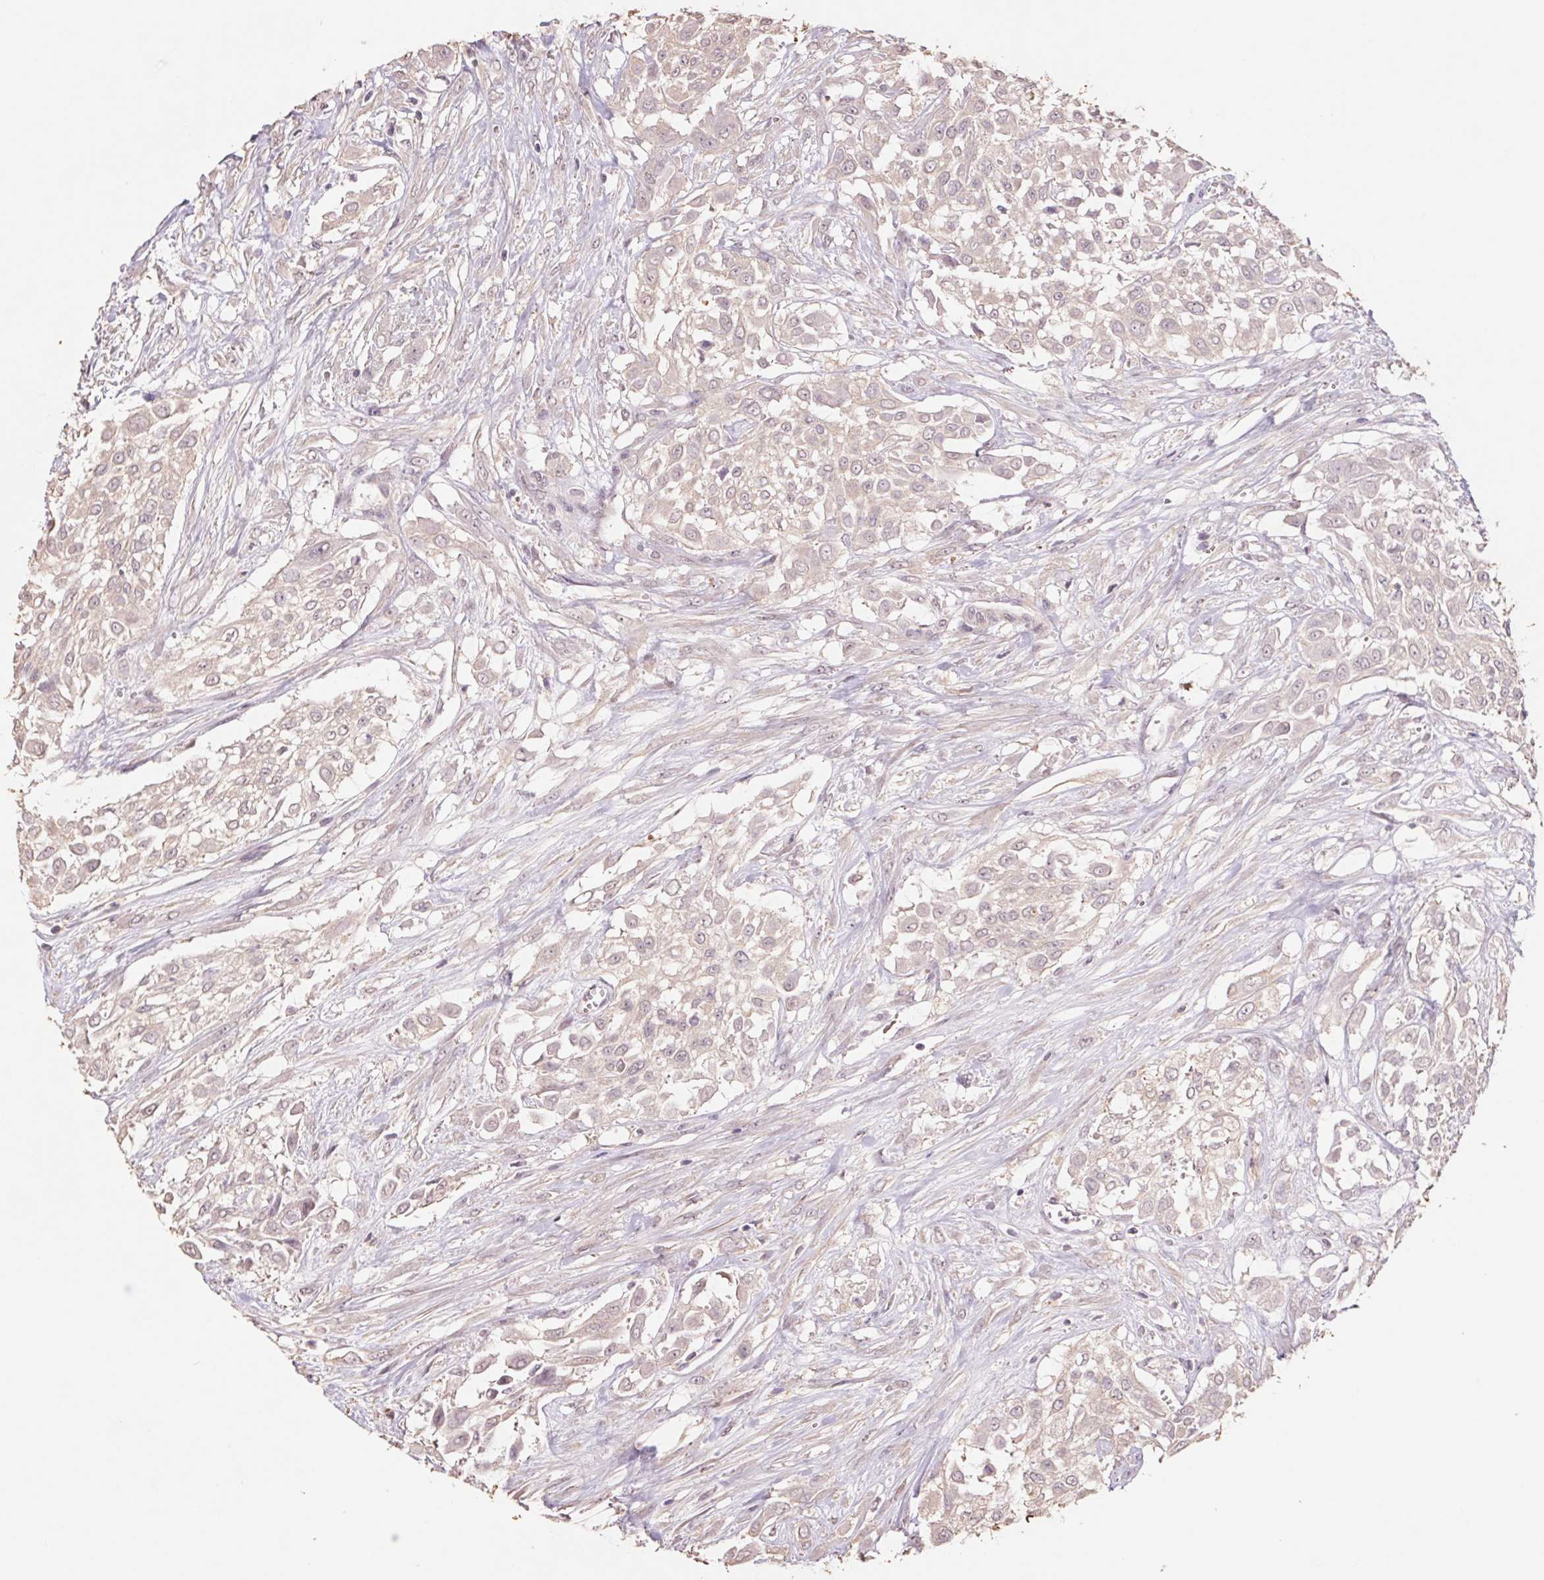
{"staining": {"intensity": "weak", "quantity": ">75%", "location": "cytoplasmic/membranous"}, "tissue": "urothelial cancer", "cell_type": "Tumor cells", "image_type": "cancer", "snomed": [{"axis": "morphology", "description": "Urothelial carcinoma, High grade"}, {"axis": "topography", "description": "Urinary bladder"}], "caption": "Urothelial cancer stained with DAB immunohistochemistry shows low levels of weak cytoplasmic/membranous staining in about >75% of tumor cells.", "gene": "GRM2", "patient": {"sex": "male", "age": 57}}